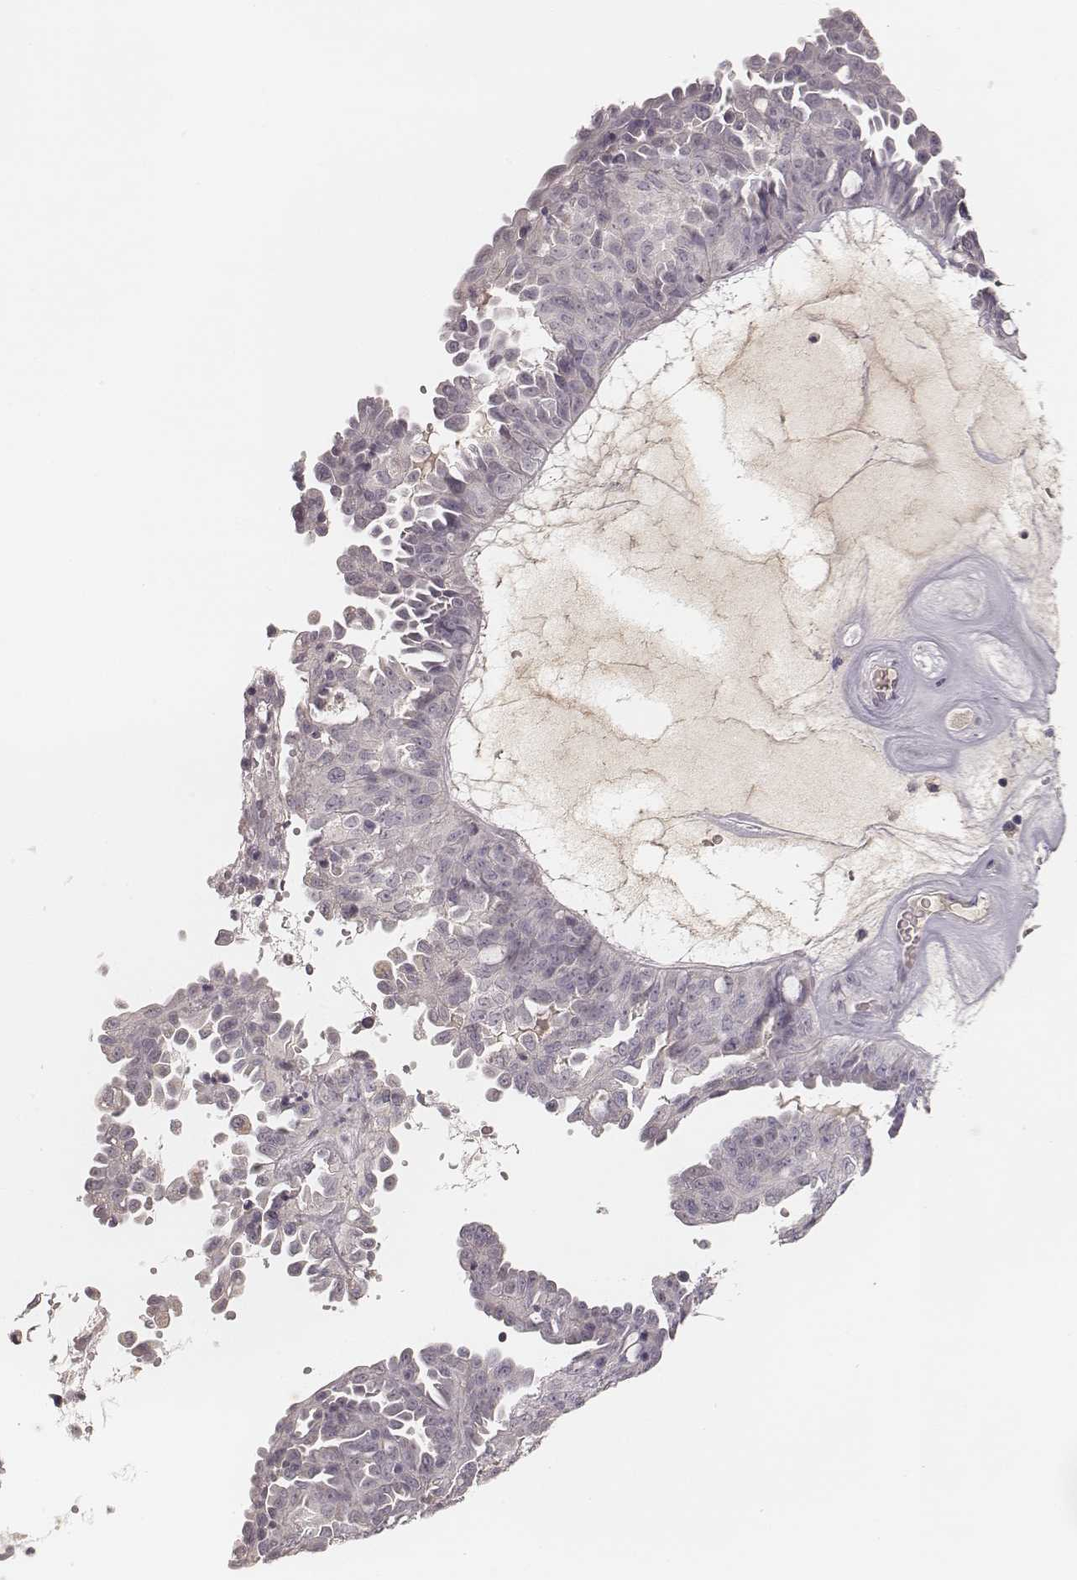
{"staining": {"intensity": "negative", "quantity": "none", "location": "none"}, "tissue": "ovarian cancer", "cell_type": "Tumor cells", "image_type": "cancer", "snomed": [{"axis": "morphology", "description": "Cystadenocarcinoma, serous, NOS"}, {"axis": "topography", "description": "Ovary"}], "caption": "The immunohistochemistry (IHC) image has no significant staining in tumor cells of serous cystadenocarcinoma (ovarian) tissue.", "gene": "CD8A", "patient": {"sex": "female", "age": 71}}